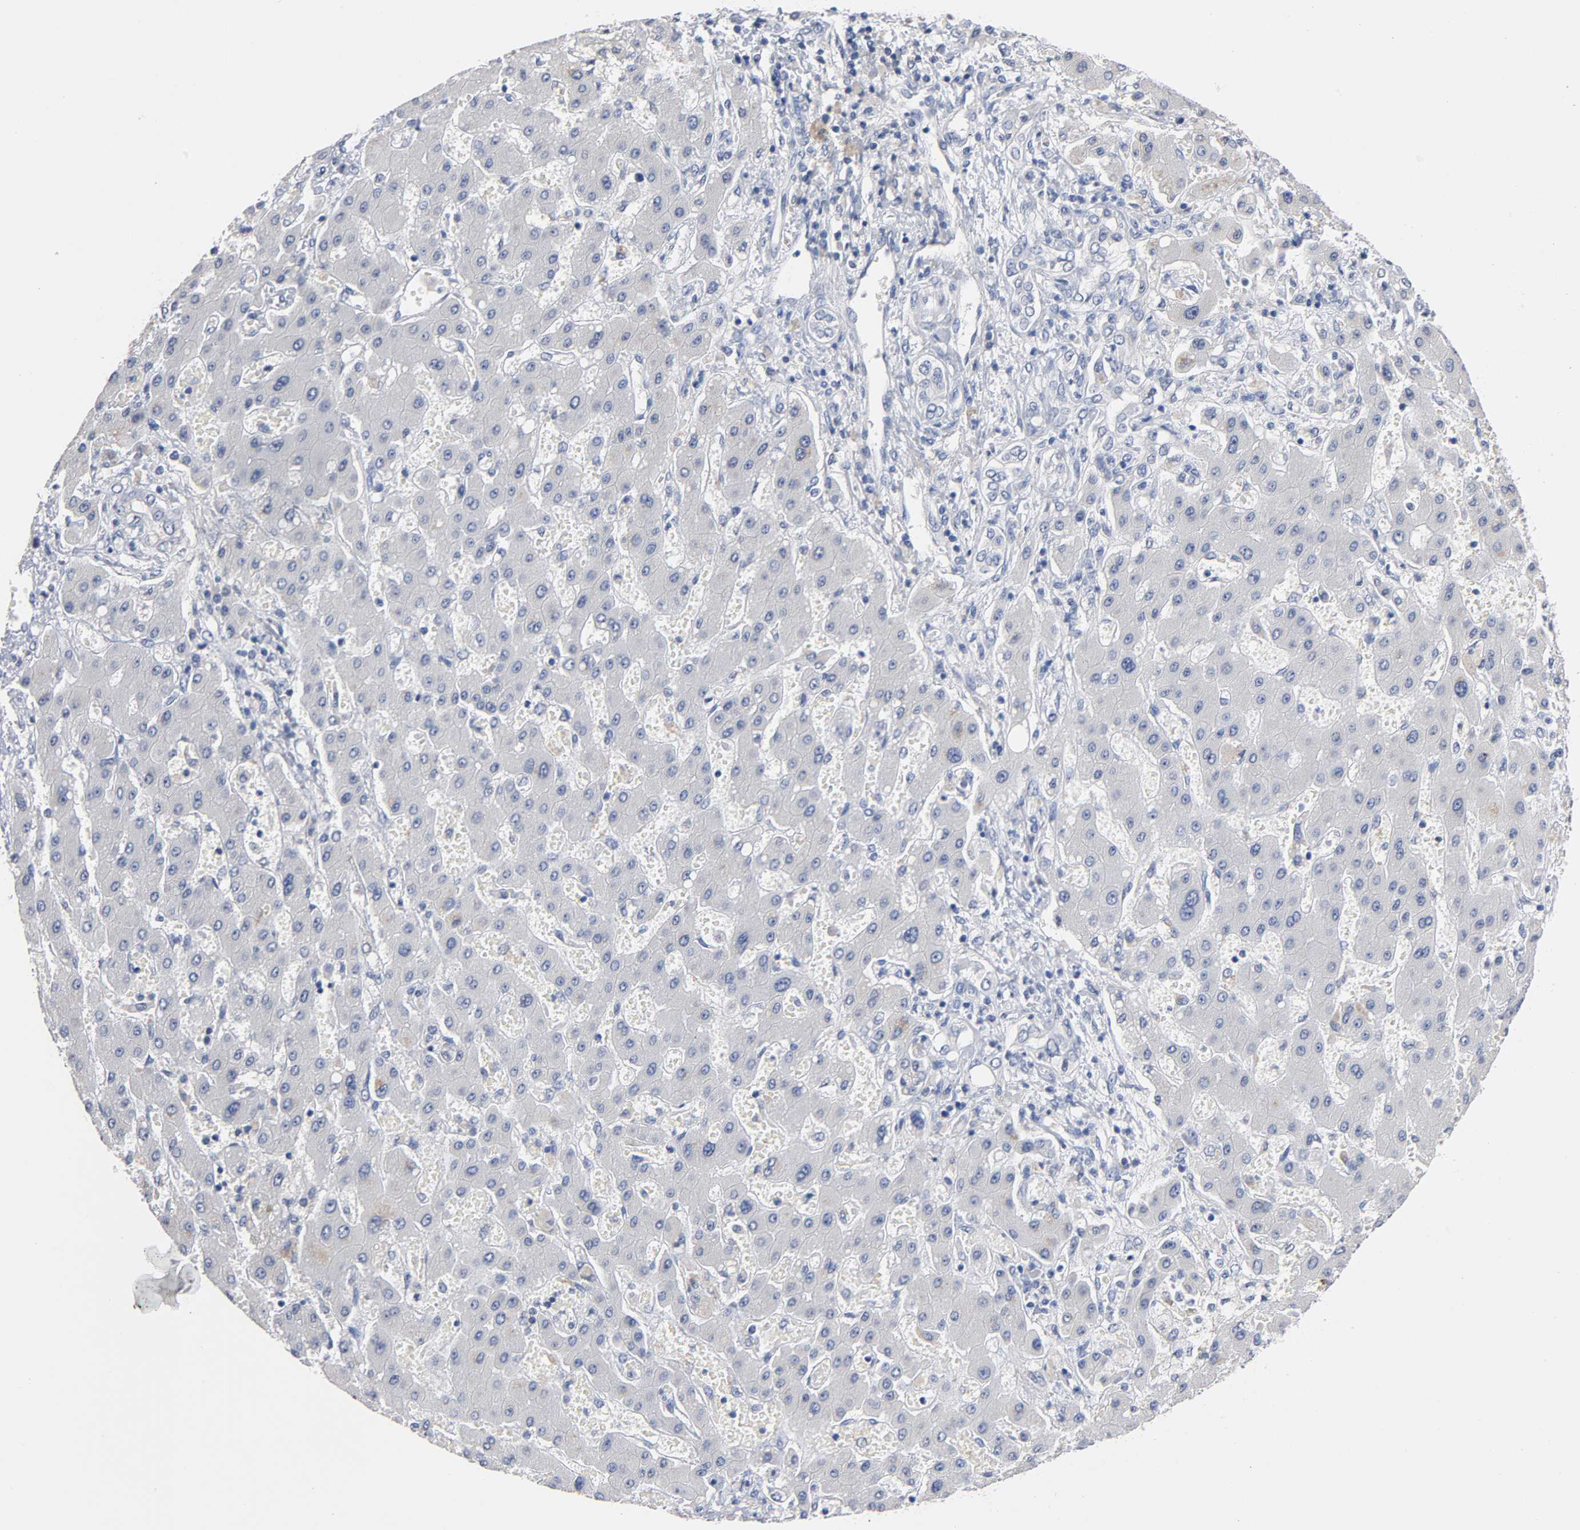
{"staining": {"intensity": "negative", "quantity": "none", "location": "none"}, "tissue": "liver cancer", "cell_type": "Tumor cells", "image_type": "cancer", "snomed": [{"axis": "morphology", "description": "Cholangiocarcinoma"}, {"axis": "topography", "description": "Liver"}], "caption": "High power microscopy photomicrograph of an IHC photomicrograph of liver cancer, revealing no significant staining in tumor cells. (Brightfield microscopy of DAB immunohistochemistry at high magnification).", "gene": "ZCCHC13", "patient": {"sex": "male", "age": 50}}